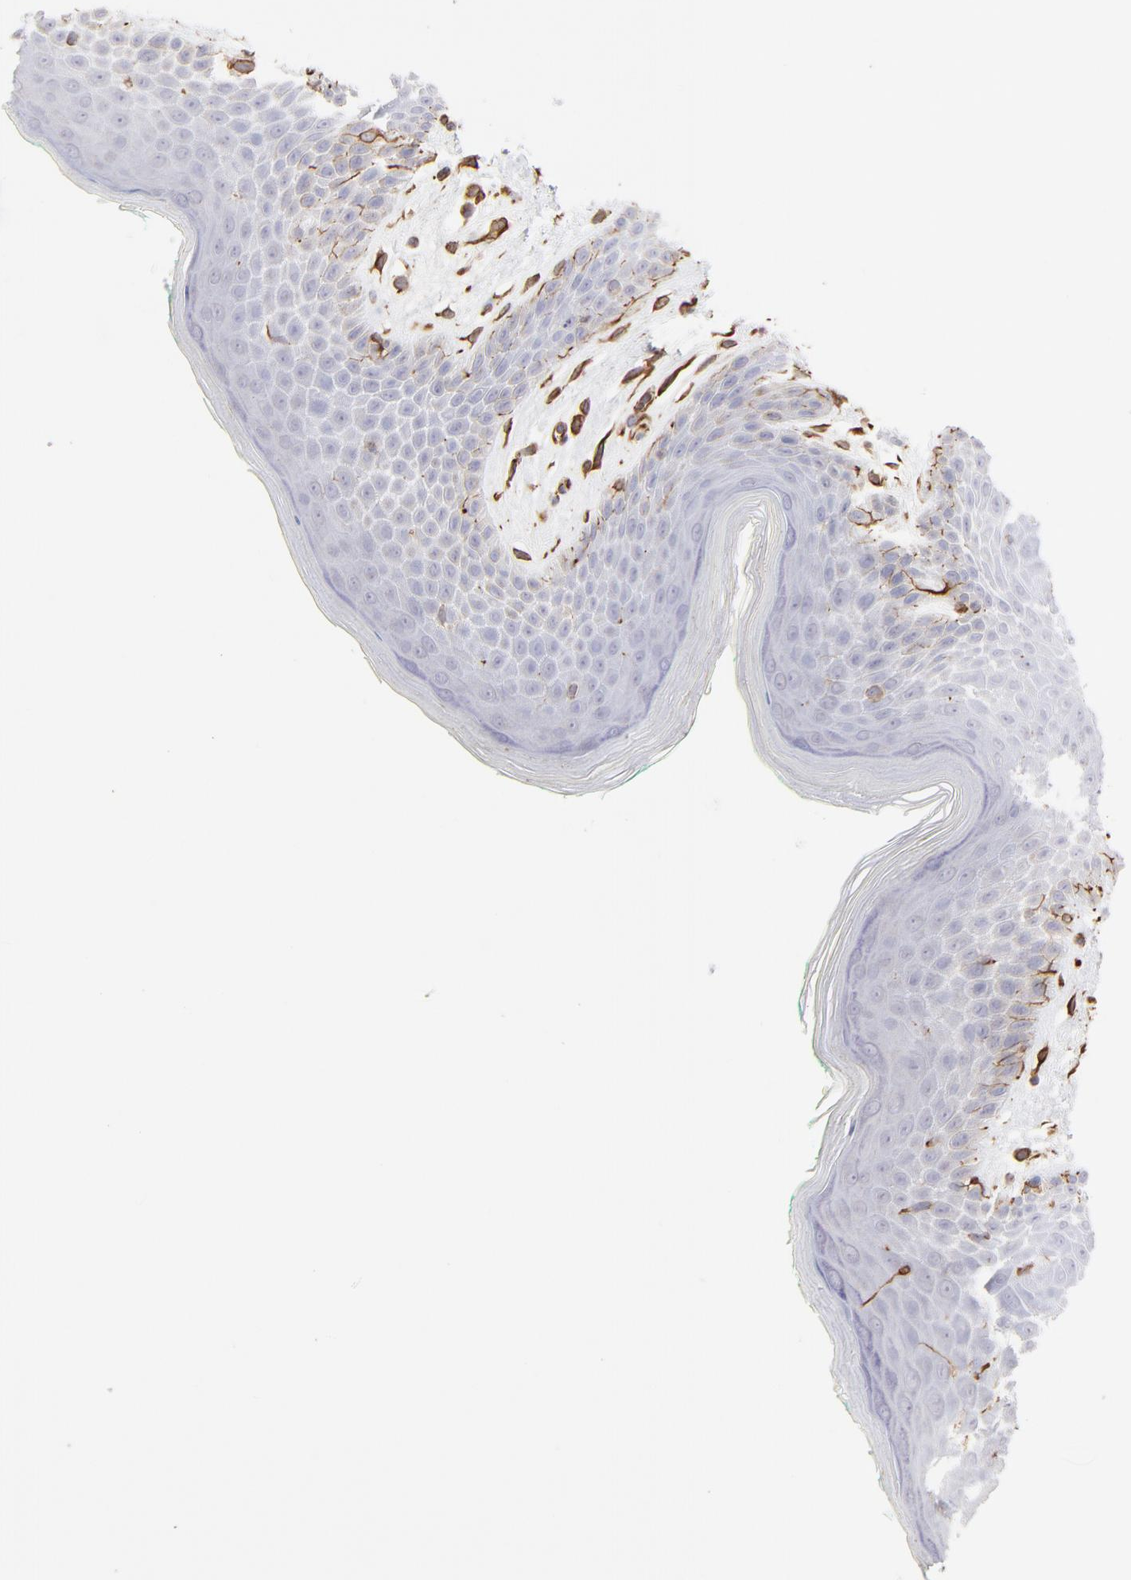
{"staining": {"intensity": "weak", "quantity": "25%-75%", "location": "cytoplasmic/membranous"}, "tissue": "skin", "cell_type": "Epidermal cells", "image_type": "normal", "snomed": [{"axis": "morphology", "description": "Normal tissue, NOS"}, {"axis": "topography", "description": "Anal"}], "caption": "Human skin stained for a protein (brown) shows weak cytoplasmic/membranous positive expression in about 25%-75% of epidermal cells.", "gene": "COX8C", "patient": {"sex": "male", "age": 74}}